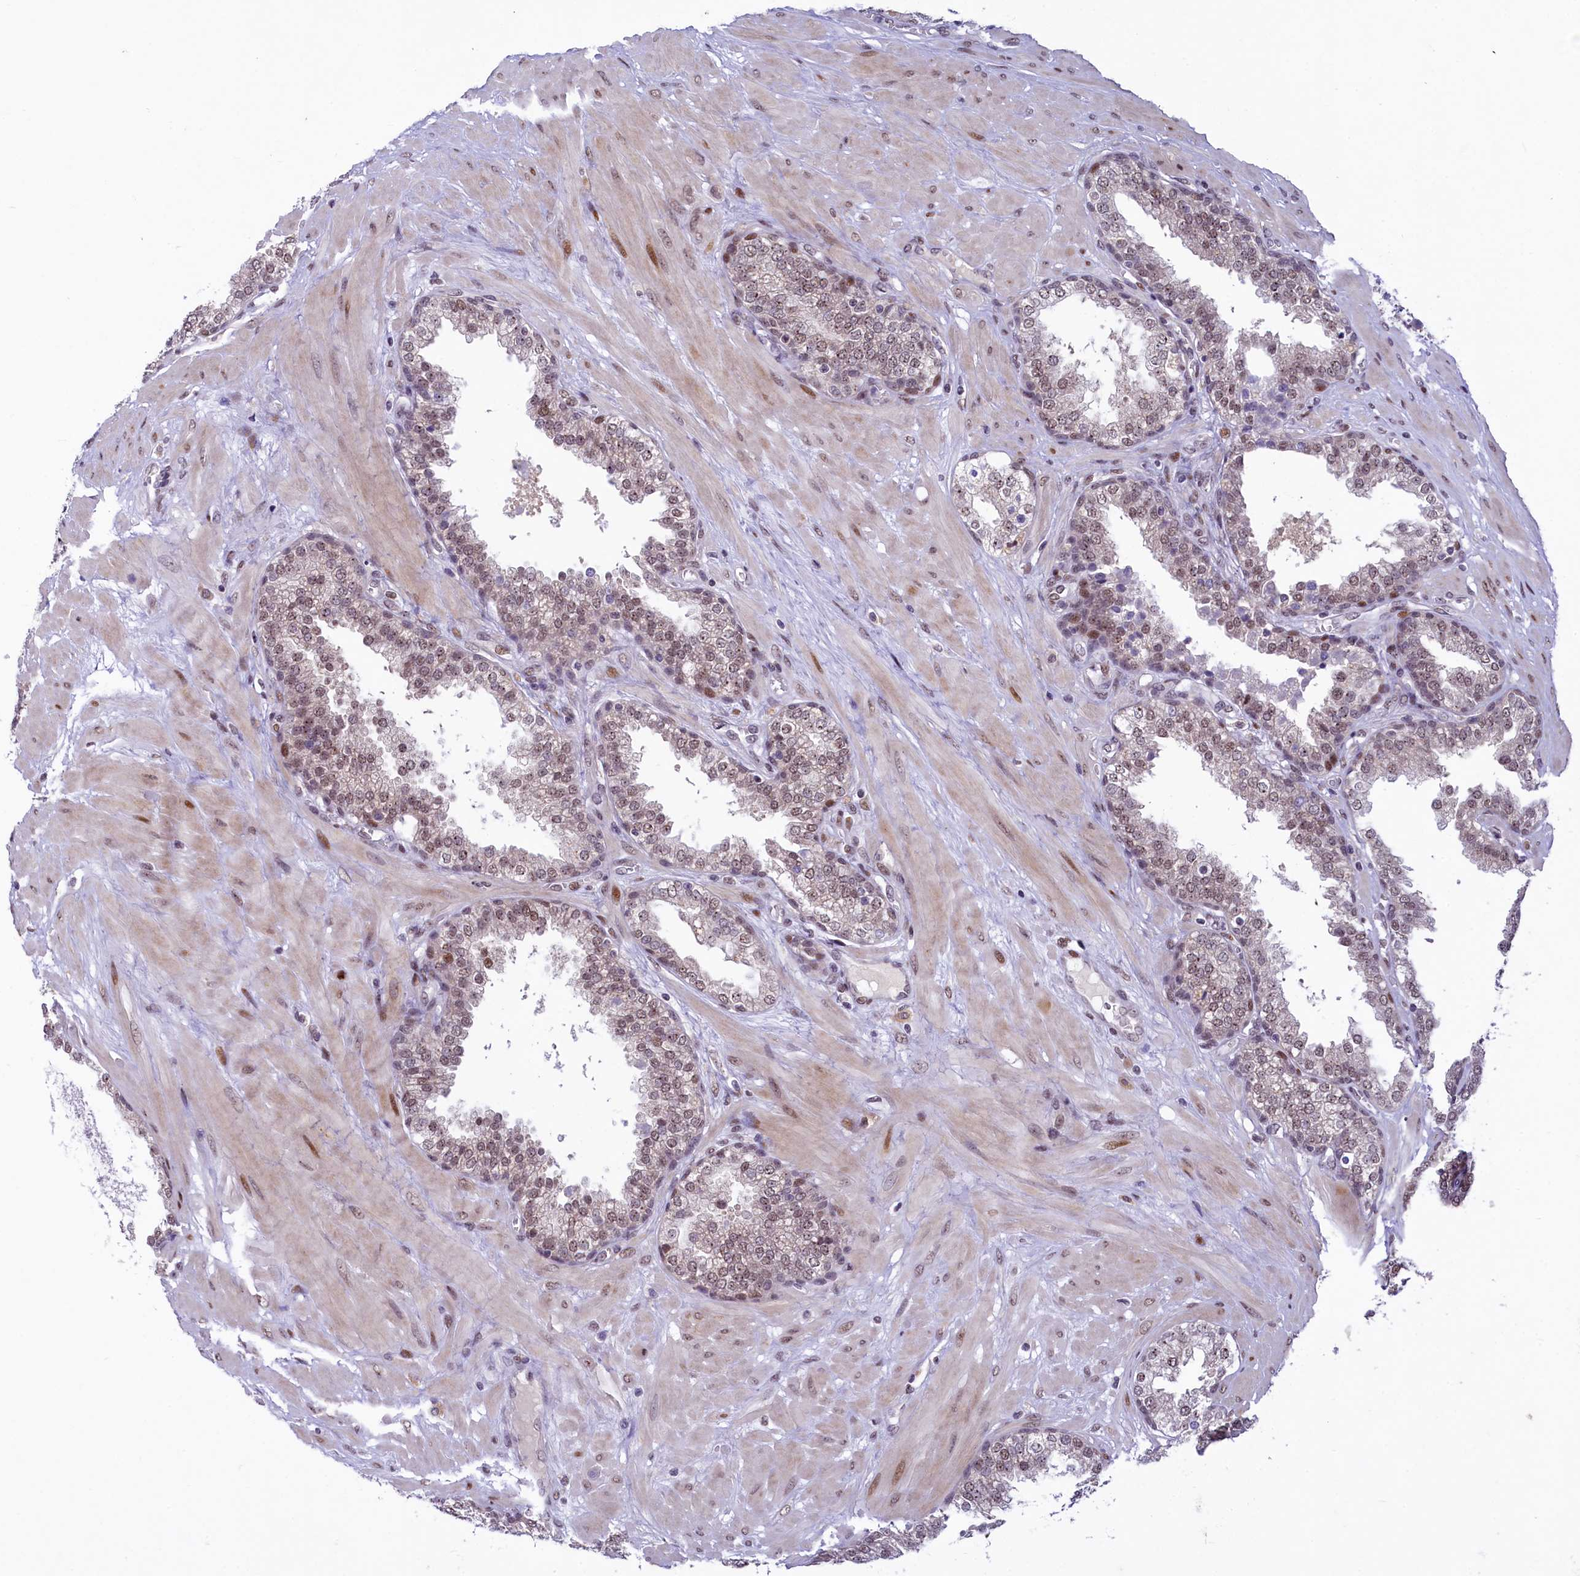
{"staining": {"intensity": "moderate", "quantity": "25%-75%", "location": "nuclear"}, "tissue": "prostate", "cell_type": "Glandular cells", "image_type": "normal", "snomed": [{"axis": "morphology", "description": "Normal tissue, NOS"}, {"axis": "topography", "description": "Prostate"}], "caption": "Immunohistochemistry micrograph of unremarkable prostate stained for a protein (brown), which displays medium levels of moderate nuclear positivity in approximately 25%-75% of glandular cells.", "gene": "ANKS3", "patient": {"sex": "male", "age": 51}}